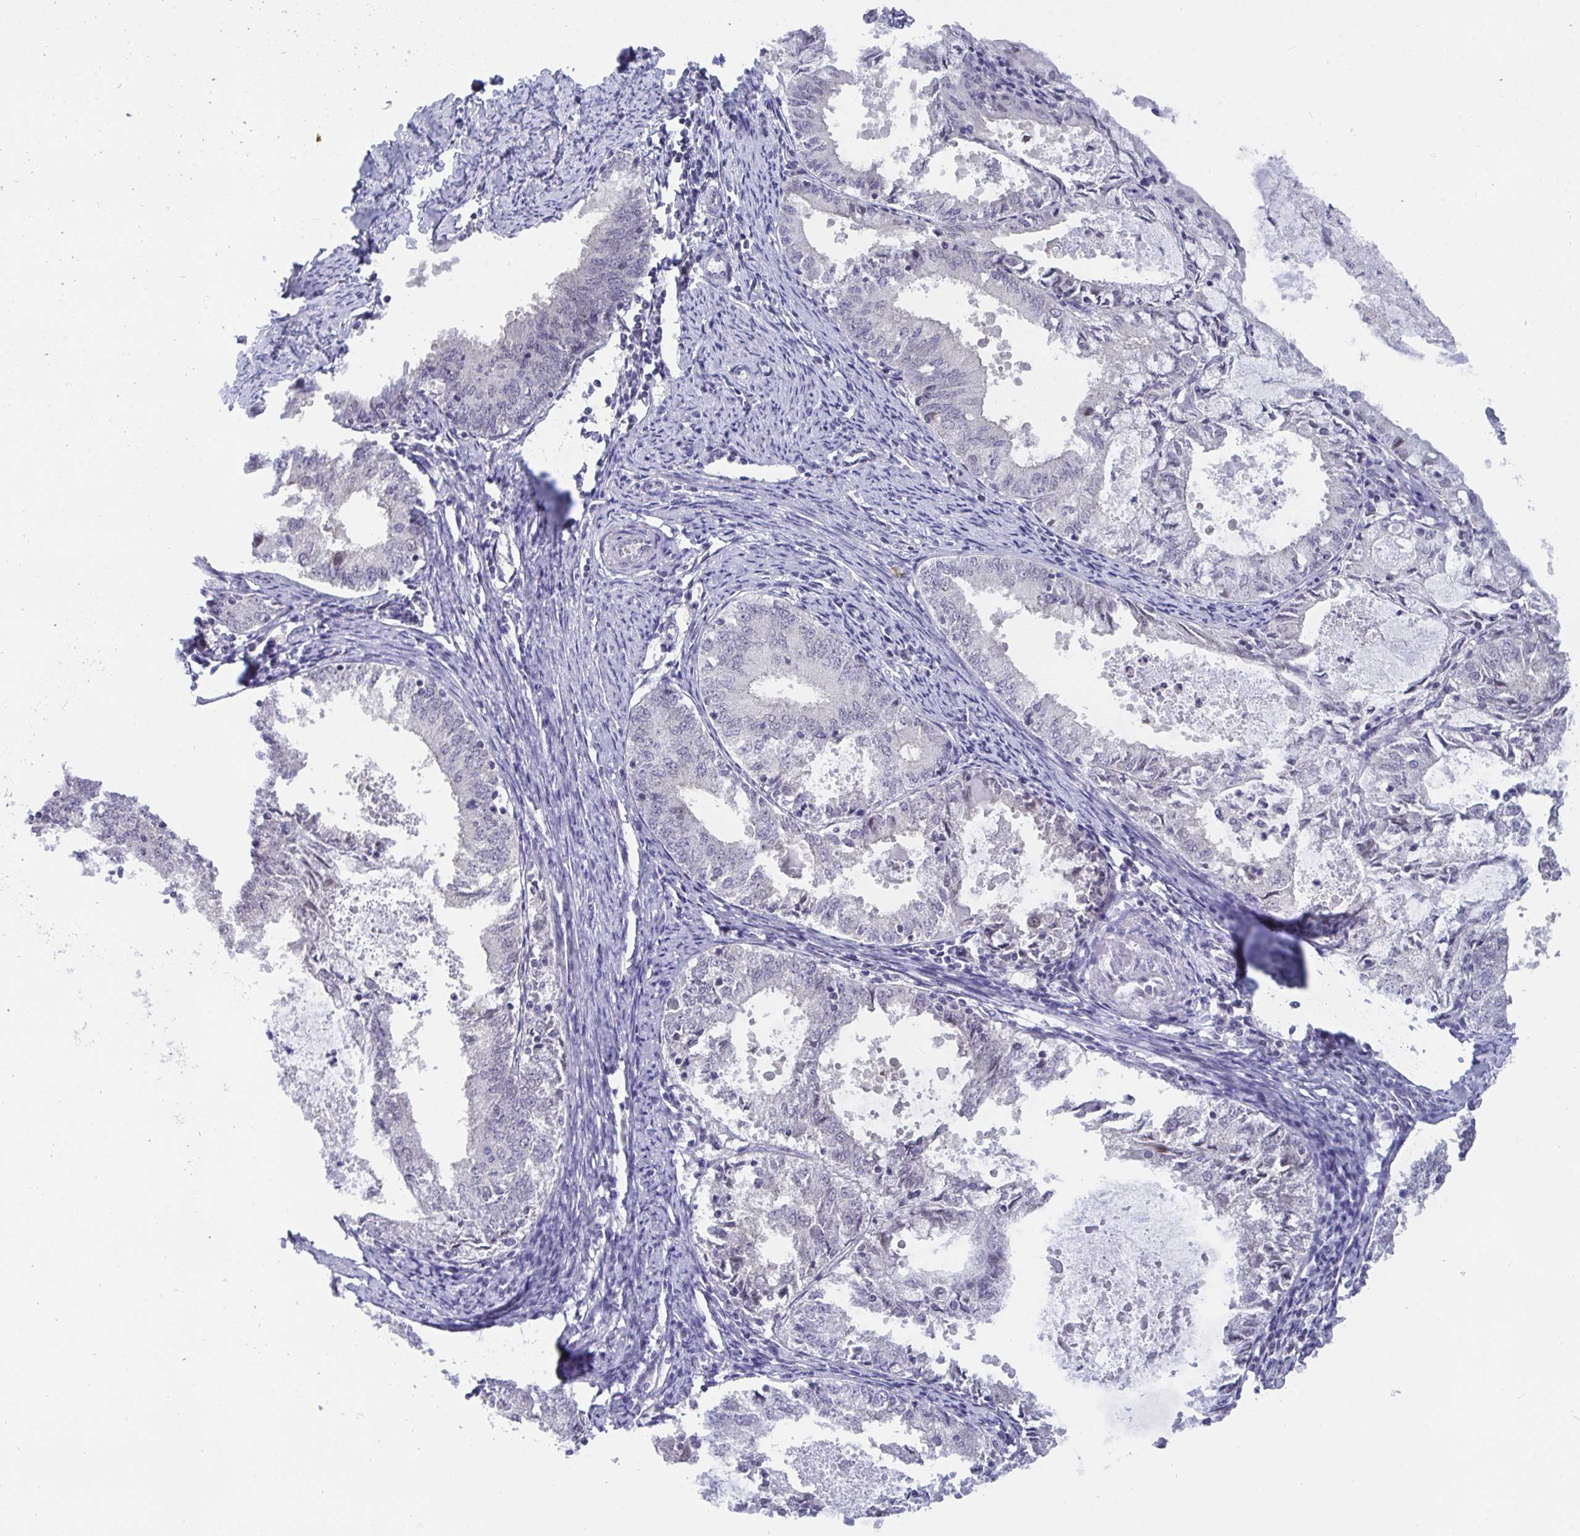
{"staining": {"intensity": "negative", "quantity": "none", "location": "none"}, "tissue": "endometrial cancer", "cell_type": "Tumor cells", "image_type": "cancer", "snomed": [{"axis": "morphology", "description": "Adenocarcinoma, NOS"}, {"axis": "topography", "description": "Endometrium"}], "caption": "This is an IHC micrograph of endometrial cancer. There is no expression in tumor cells.", "gene": "BMAL2", "patient": {"sex": "female", "age": 57}}